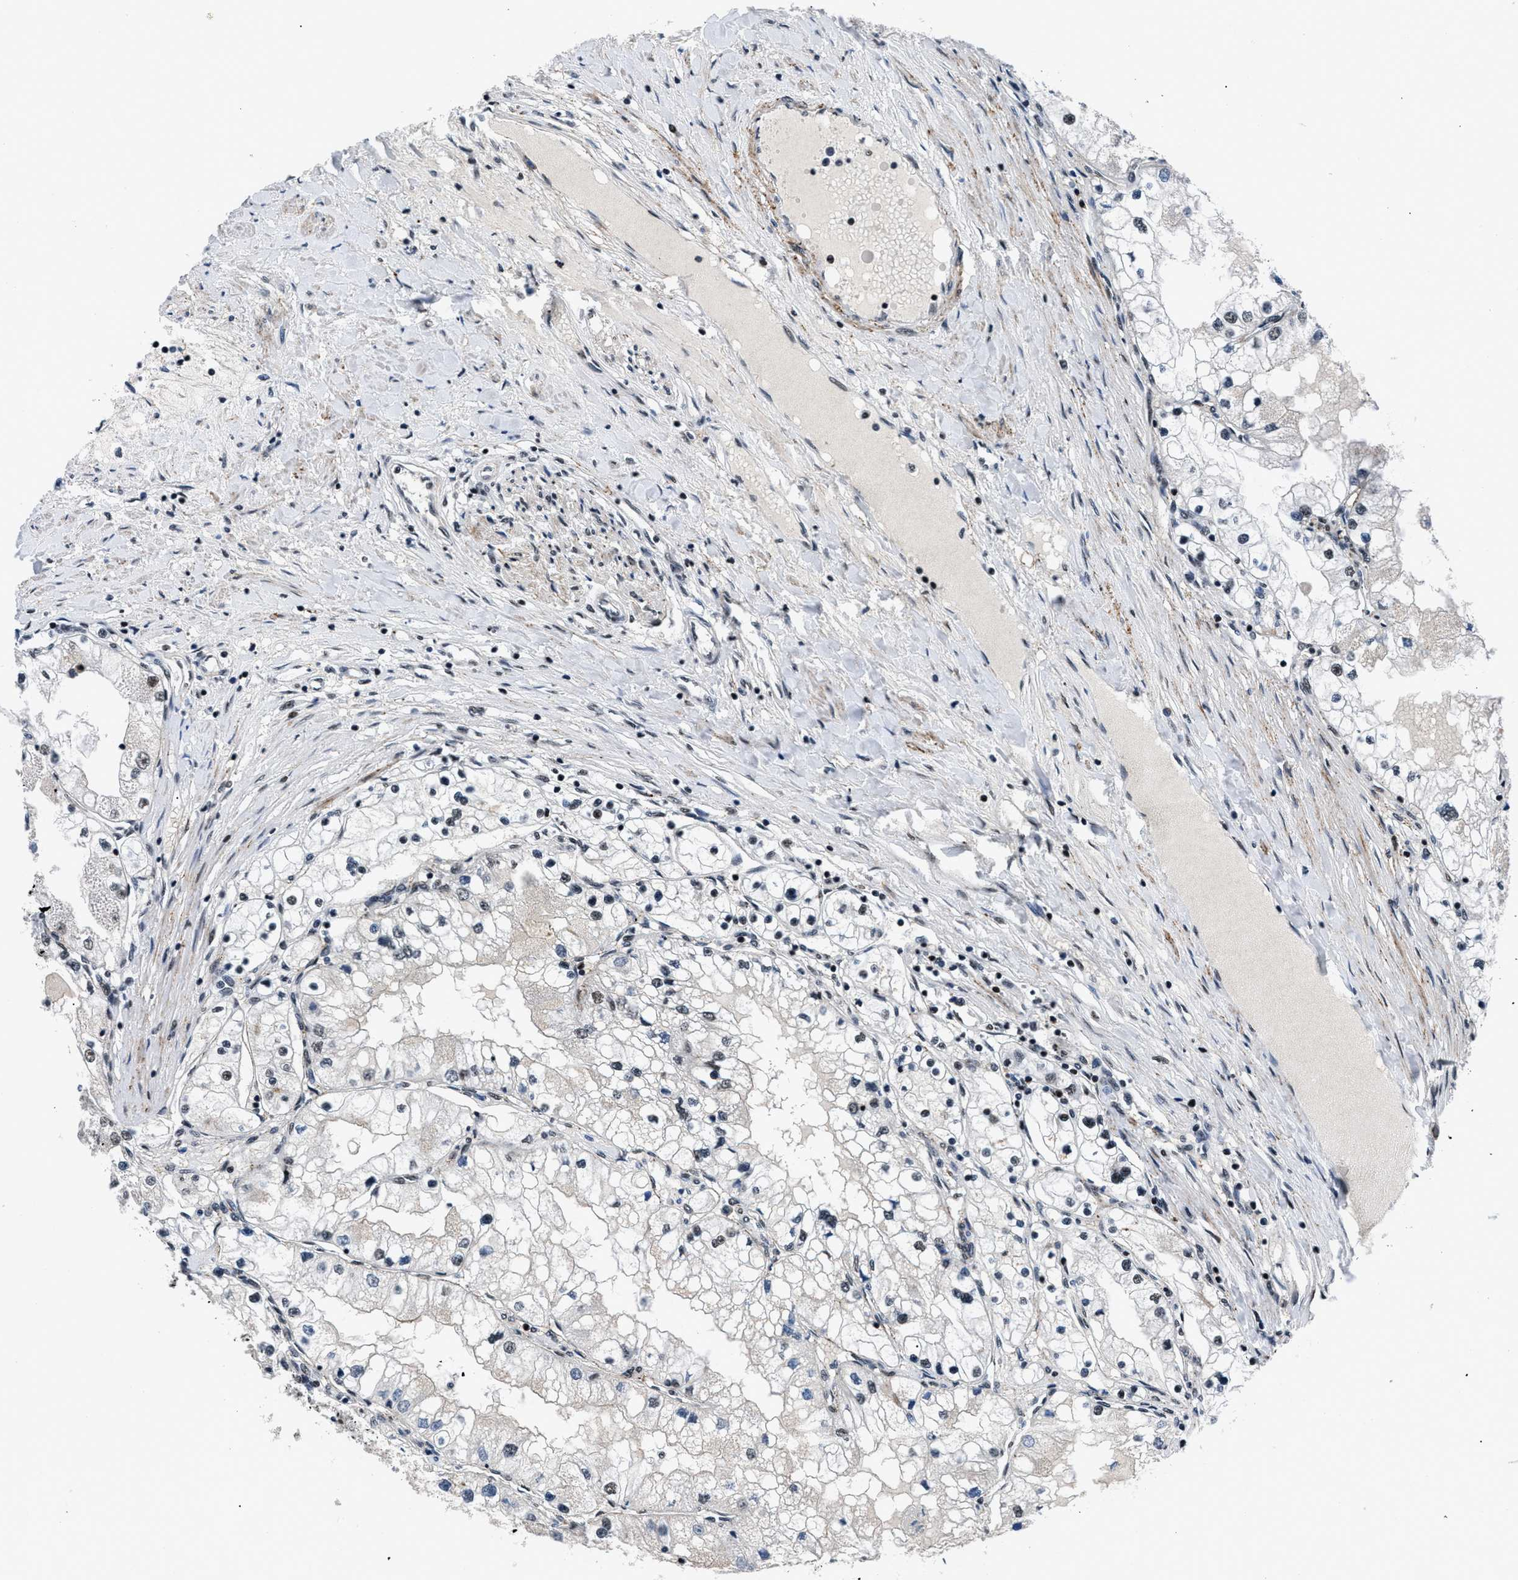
{"staining": {"intensity": "moderate", "quantity": "25%-75%", "location": "nuclear"}, "tissue": "renal cancer", "cell_type": "Tumor cells", "image_type": "cancer", "snomed": [{"axis": "morphology", "description": "Adenocarcinoma, NOS"}, {"axis": "topography", "description": "Kidney"}], "caption": "Immunohistochemistry micrograph of neoplastic tissue: renal adenocarcinoma stained using immunohistochemistry shows medium levels of moderate protein expression localized specifically in the nuclear of tumor cells, appearing as a nuclear brown color.", "gene": "SMARCB1", "patient": {"sex": "male", "age": 68}}